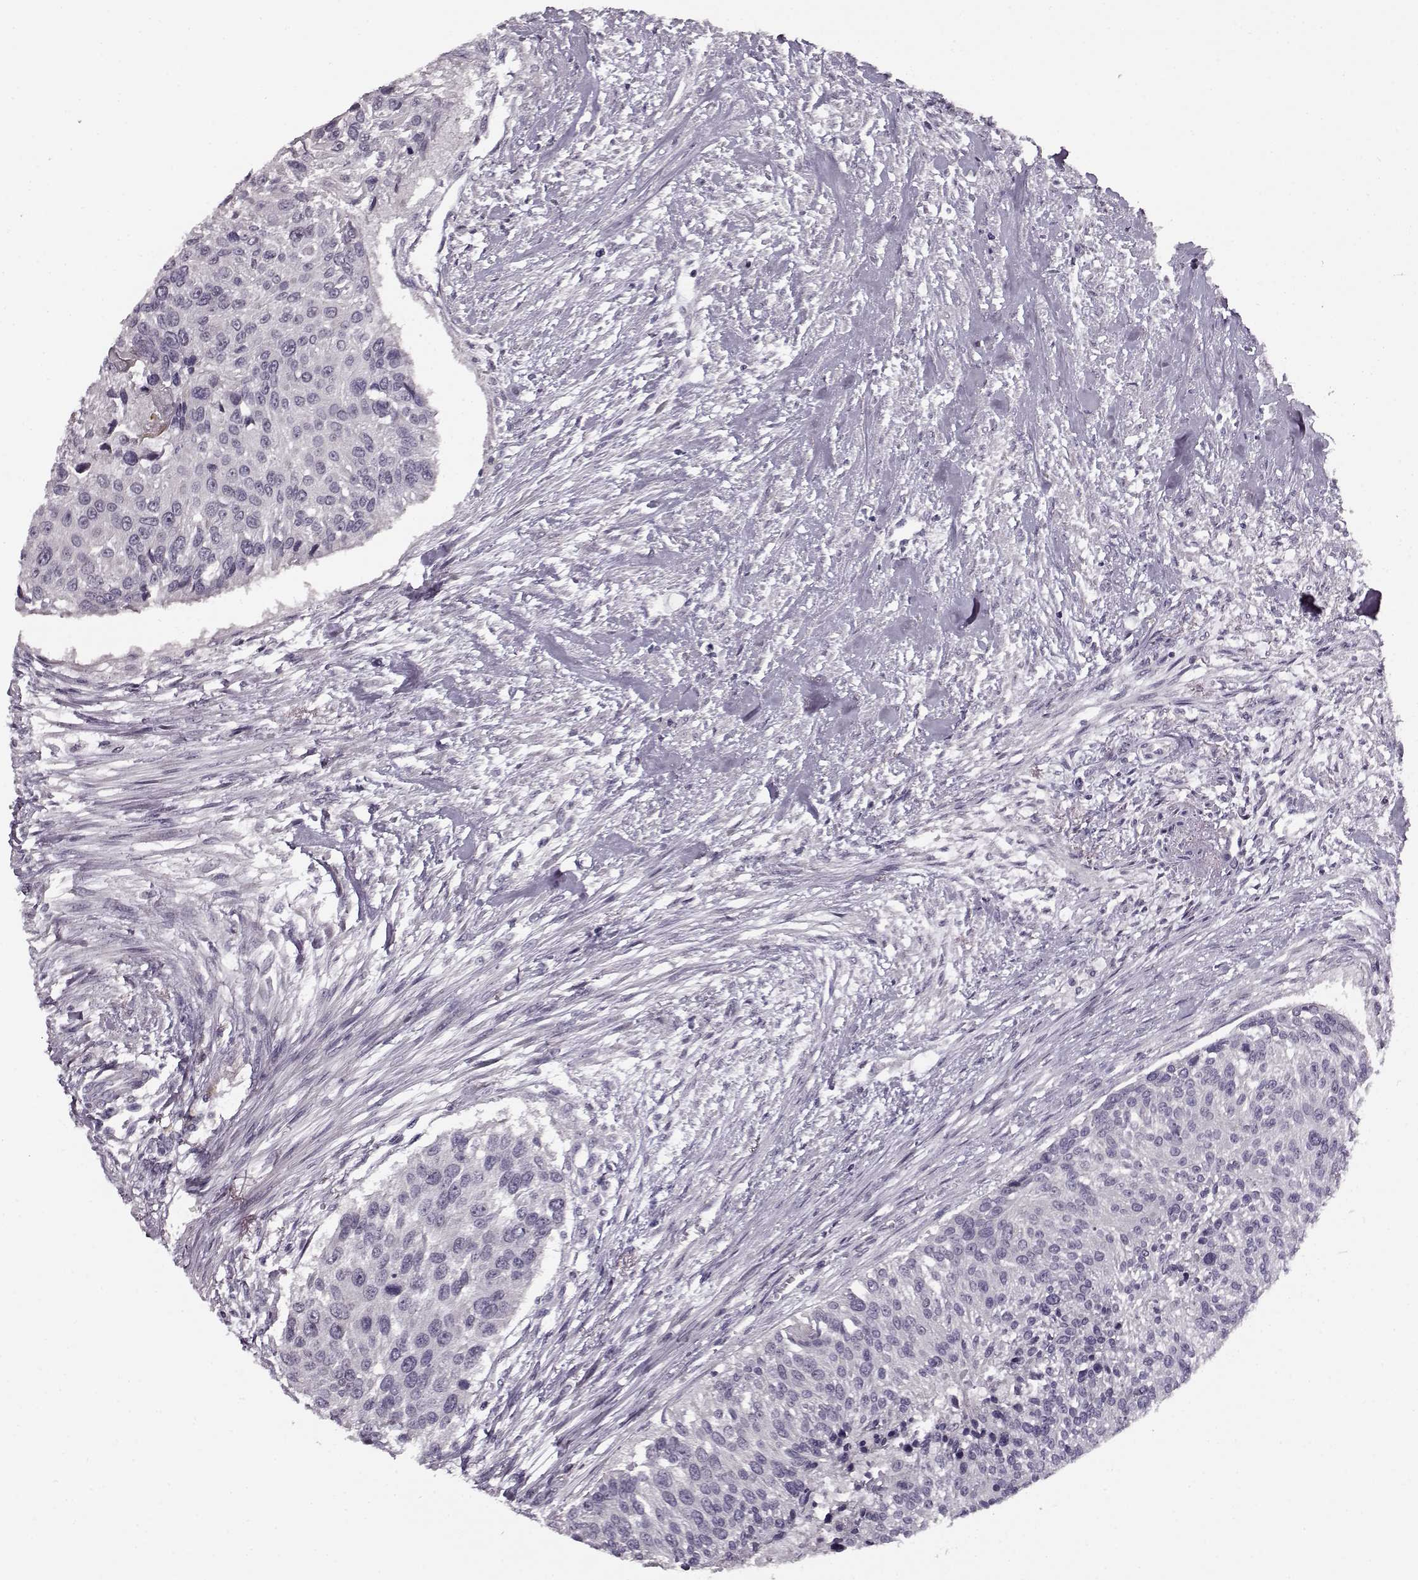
{"staining": {"intensity": "negative", "quantity": "none", "location": "none"}, "tissue": "urothelial cancer", "cell_type": "Tumor cells", "image_type": "cancer", "snomed": [{"axis": "morphology", "description": "Urothelial carcinoma, NOS"}, {"axis": "topography", "description": "Urinary bladder"}], "caption": "An image of urothelial cancer stained for a protein shows no brown staining in tumor cells.", "gene": "RP1L1", "patient": {"sex": "male", "age": 55}}